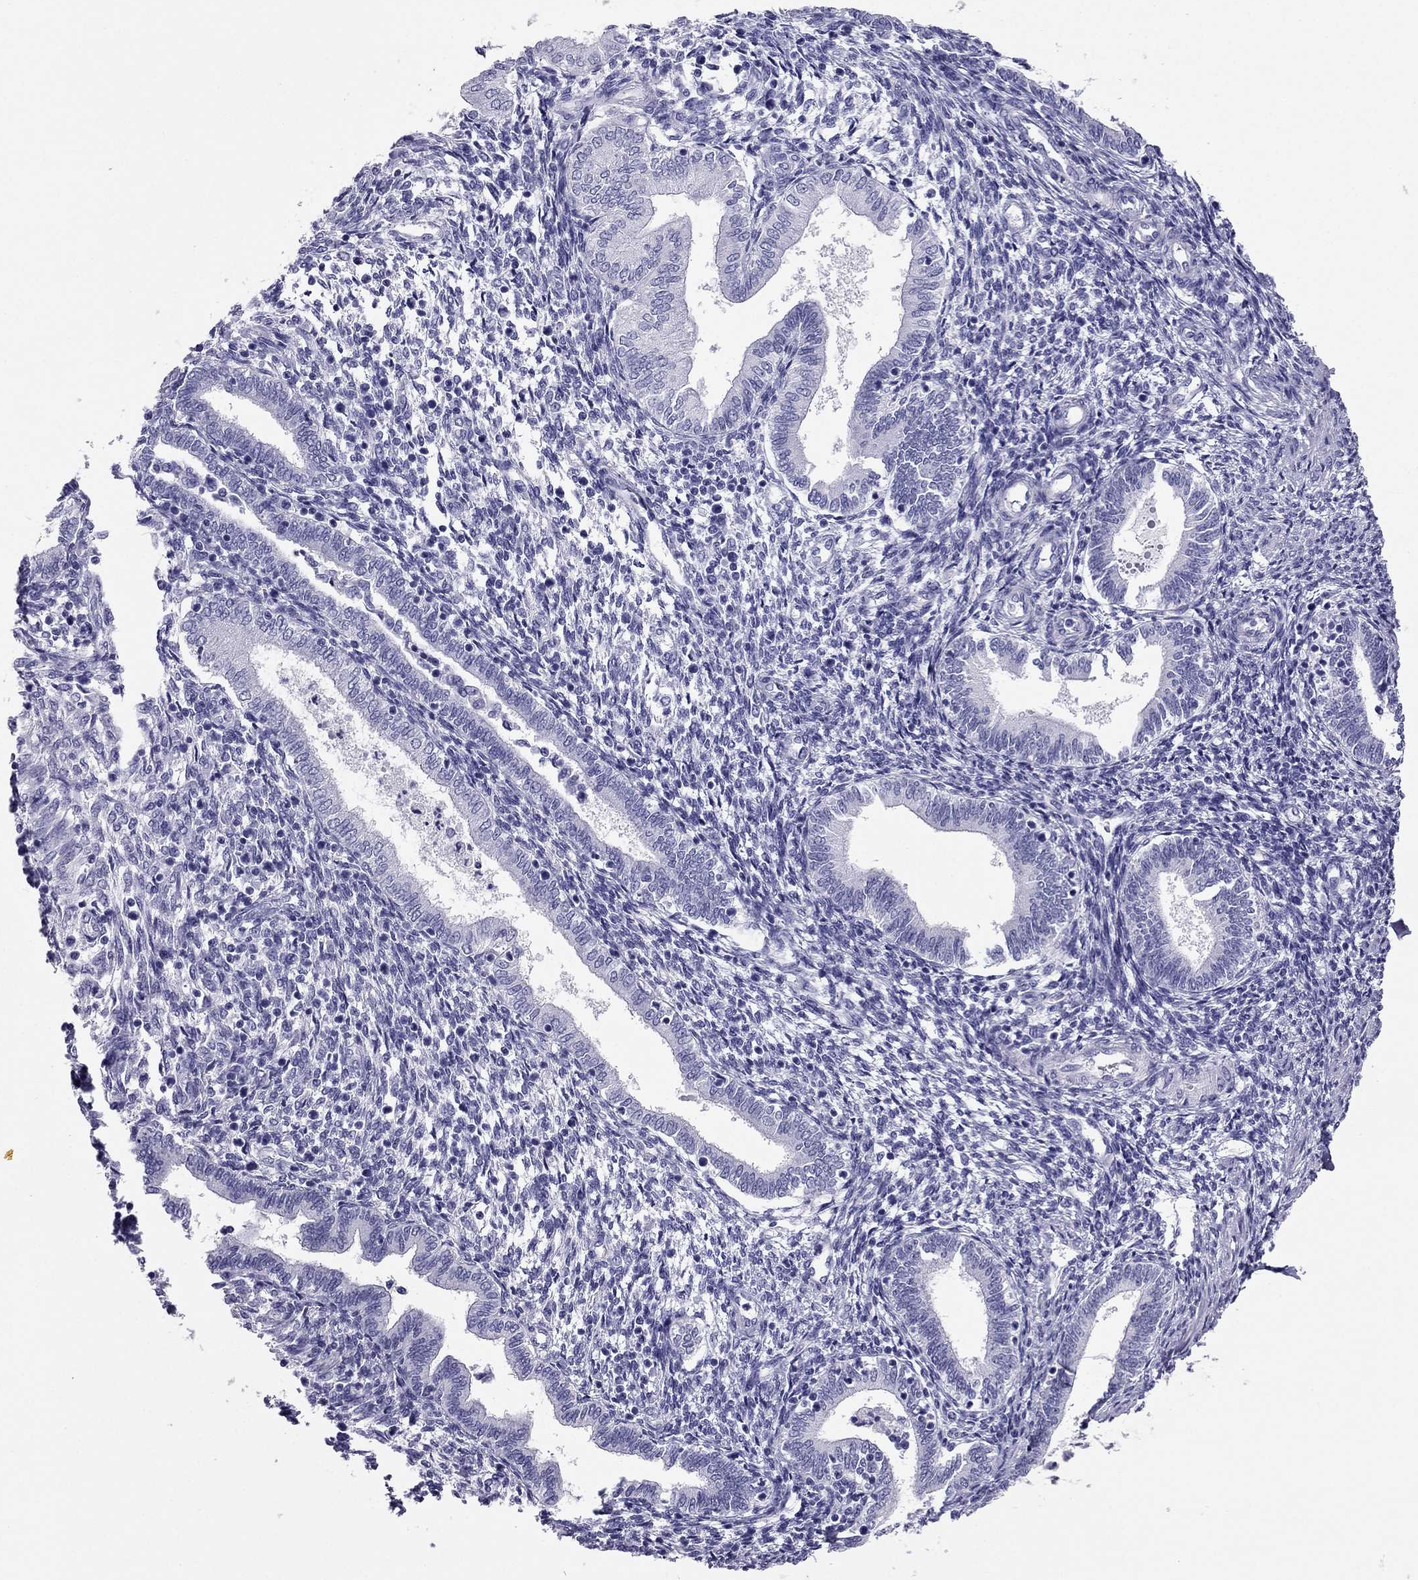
{"staining": {"intensity": "negative", "quantity": "none", "location": "none"}, "tissue": "endometrium", "cell_type": "Cells in endometrial stroma", "image_type": "normal", "snomed": [{"axis": "morphology", "description": "Normal tissue, NOS"}, {"axis": "topography", "description": "Endometrium"}], "caption": "There is no significant staining in cells in endometrial stroma of endometrium. (Immunohistochemistry, brightfield microscopy, high magnification).", "gene": "PDE6A", "patient": {"sex": "female", "age": 42}}